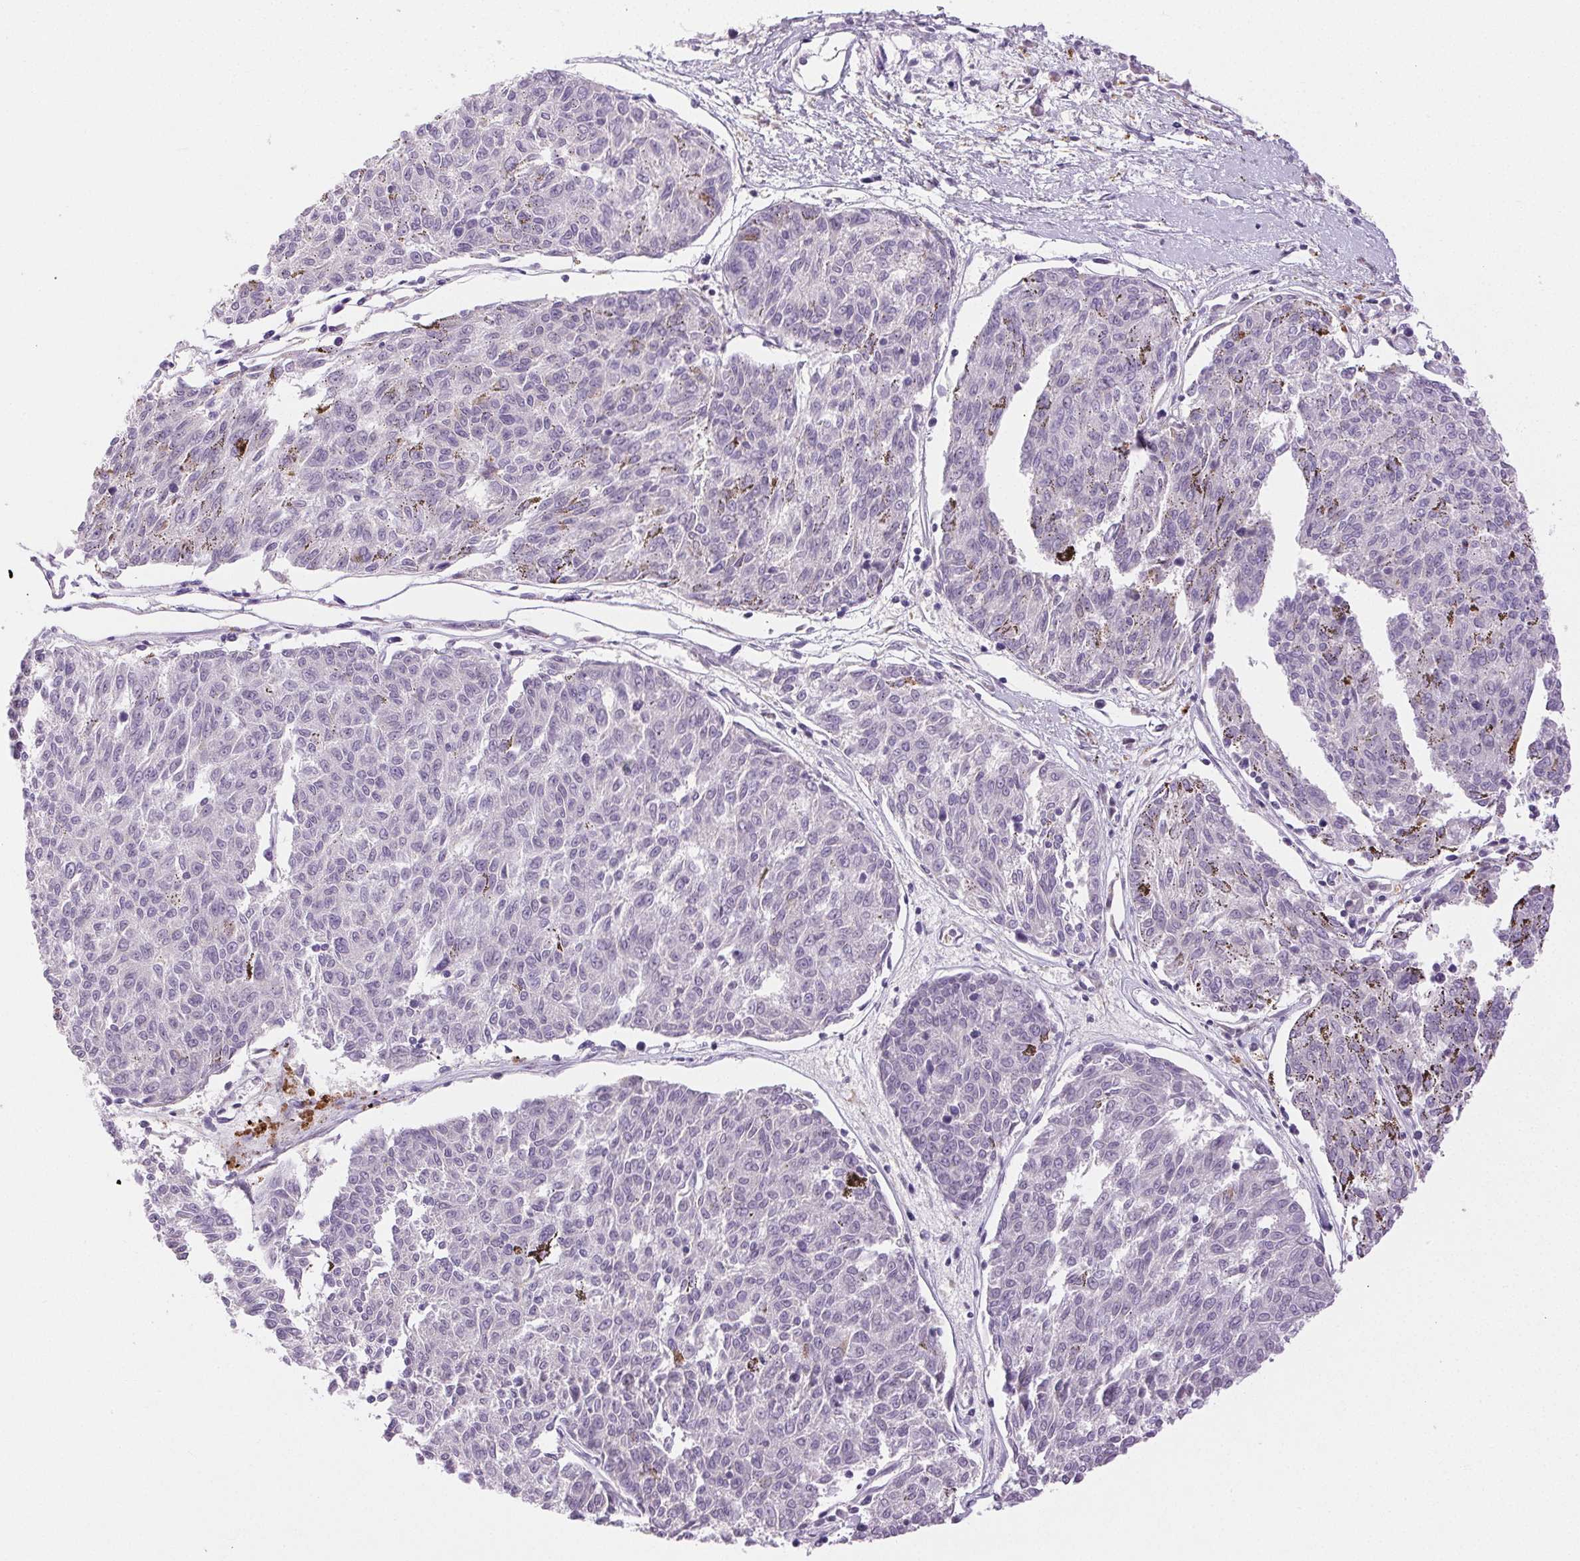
{"staining": {"intensity": "negative", "quantity": "none", "location": "none"}, "tissue": "melanoma", "cell_type": "Tumor cells", "image_type": "cancer", "snomed": [{"axis": "morphology", "description": "Malignant melanoma, NOS"}, {"axis": "topography", "description": "Skin"}], "caption": "The photomicrograph shows no significant positivity in tumor cells of melanoma.", "gene": "EMX2", "patient": {"sex": "female", "age": 72}}